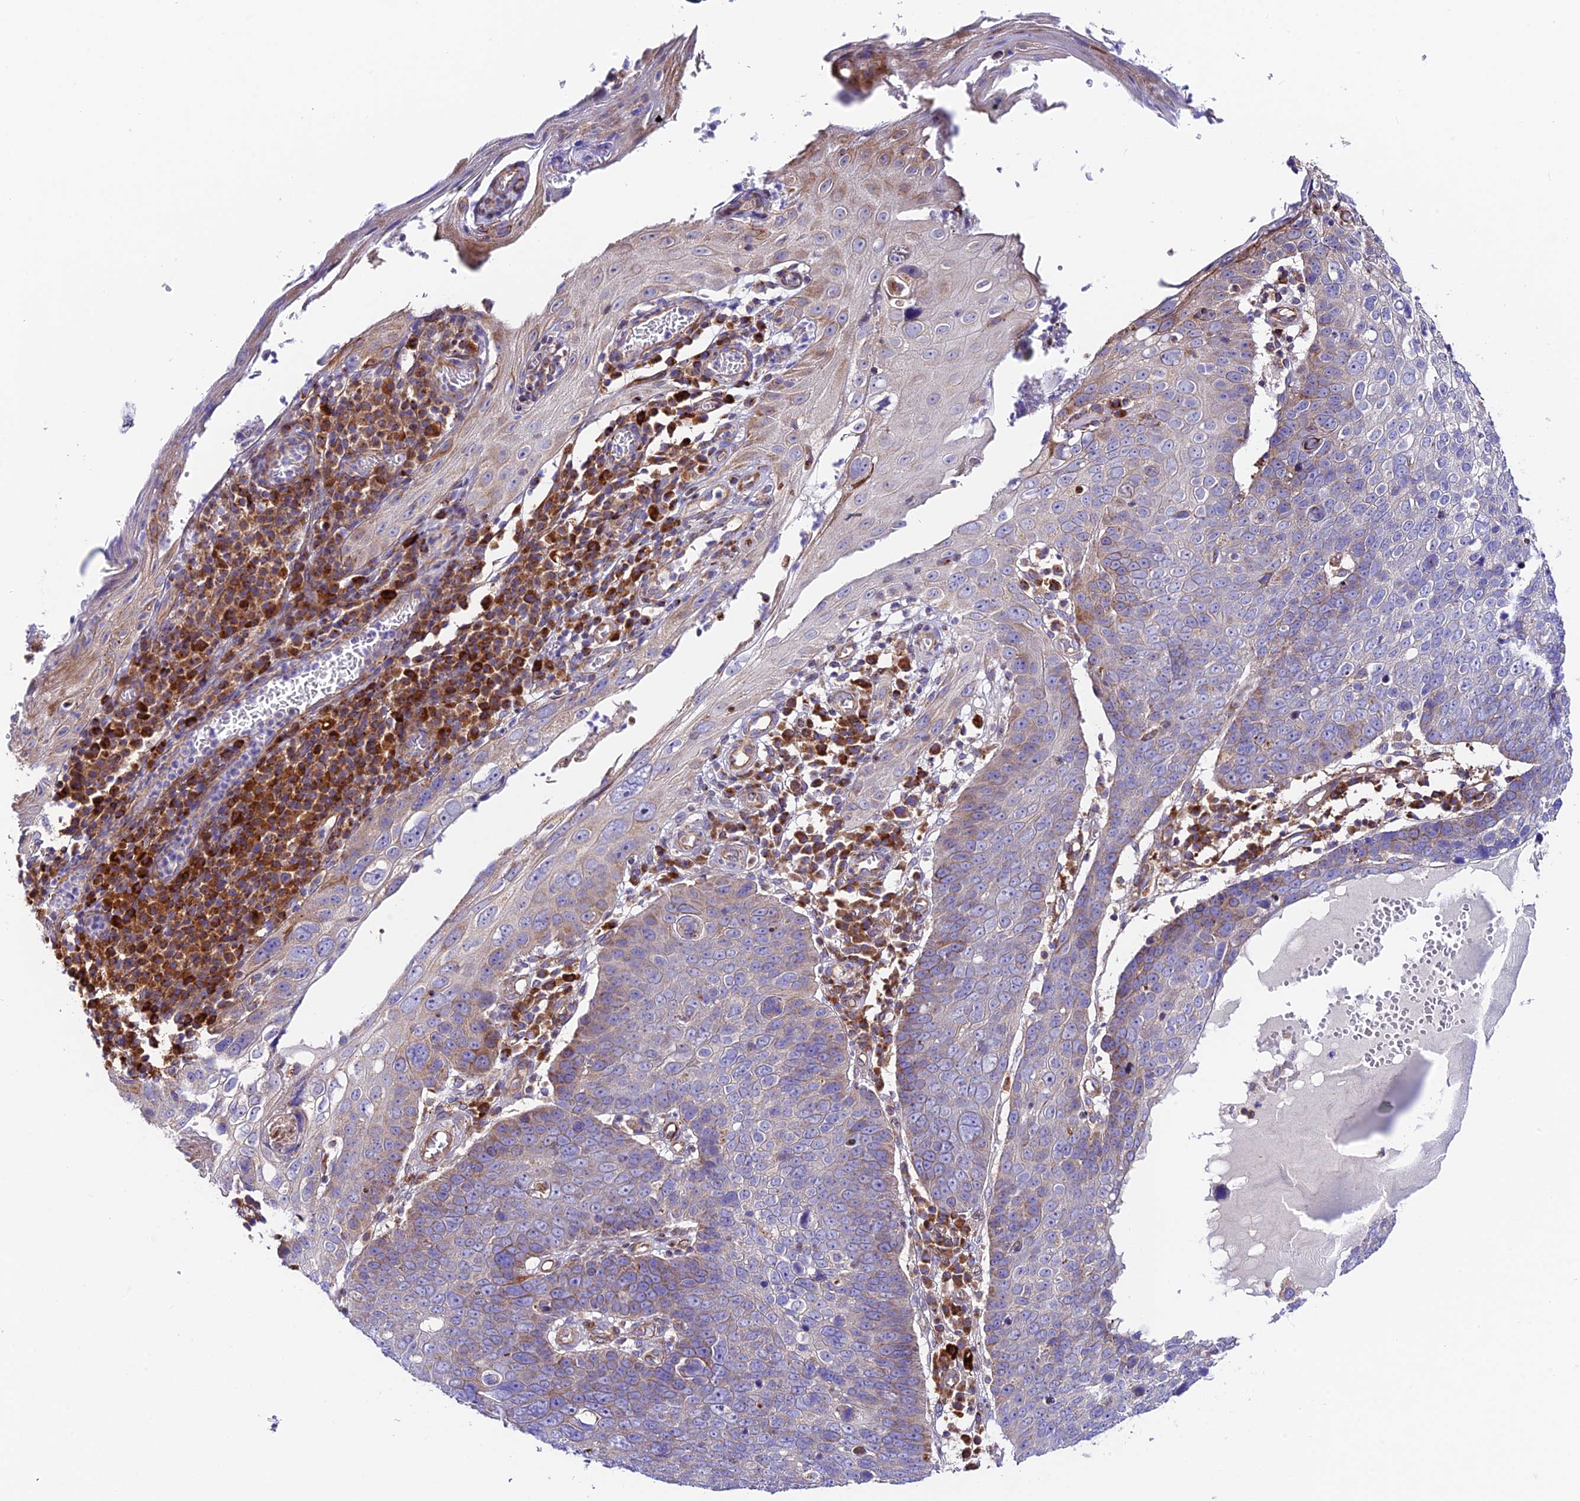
{"staining": {"intensity": "weak", "quantity": "25%-75%", "location": "cytoplasmic/membranous"}, "tissue": "skin cancer", "cell_type": "Tumor cells", "image_type": "cancer", "snomed": [{"axis": "morphology", "description": "Squamous cell carcinoma, NOS"}, {"axis": "topography", "description": "Skin"}], "caption": "Human skin cancer stained with a brown dye exhibits weak cytoplasmic/membranous positive positivity in about 25%-75% of tumor cells.", "gene": "VPS13C", "patient": {"sex": "male", "age": 71}}